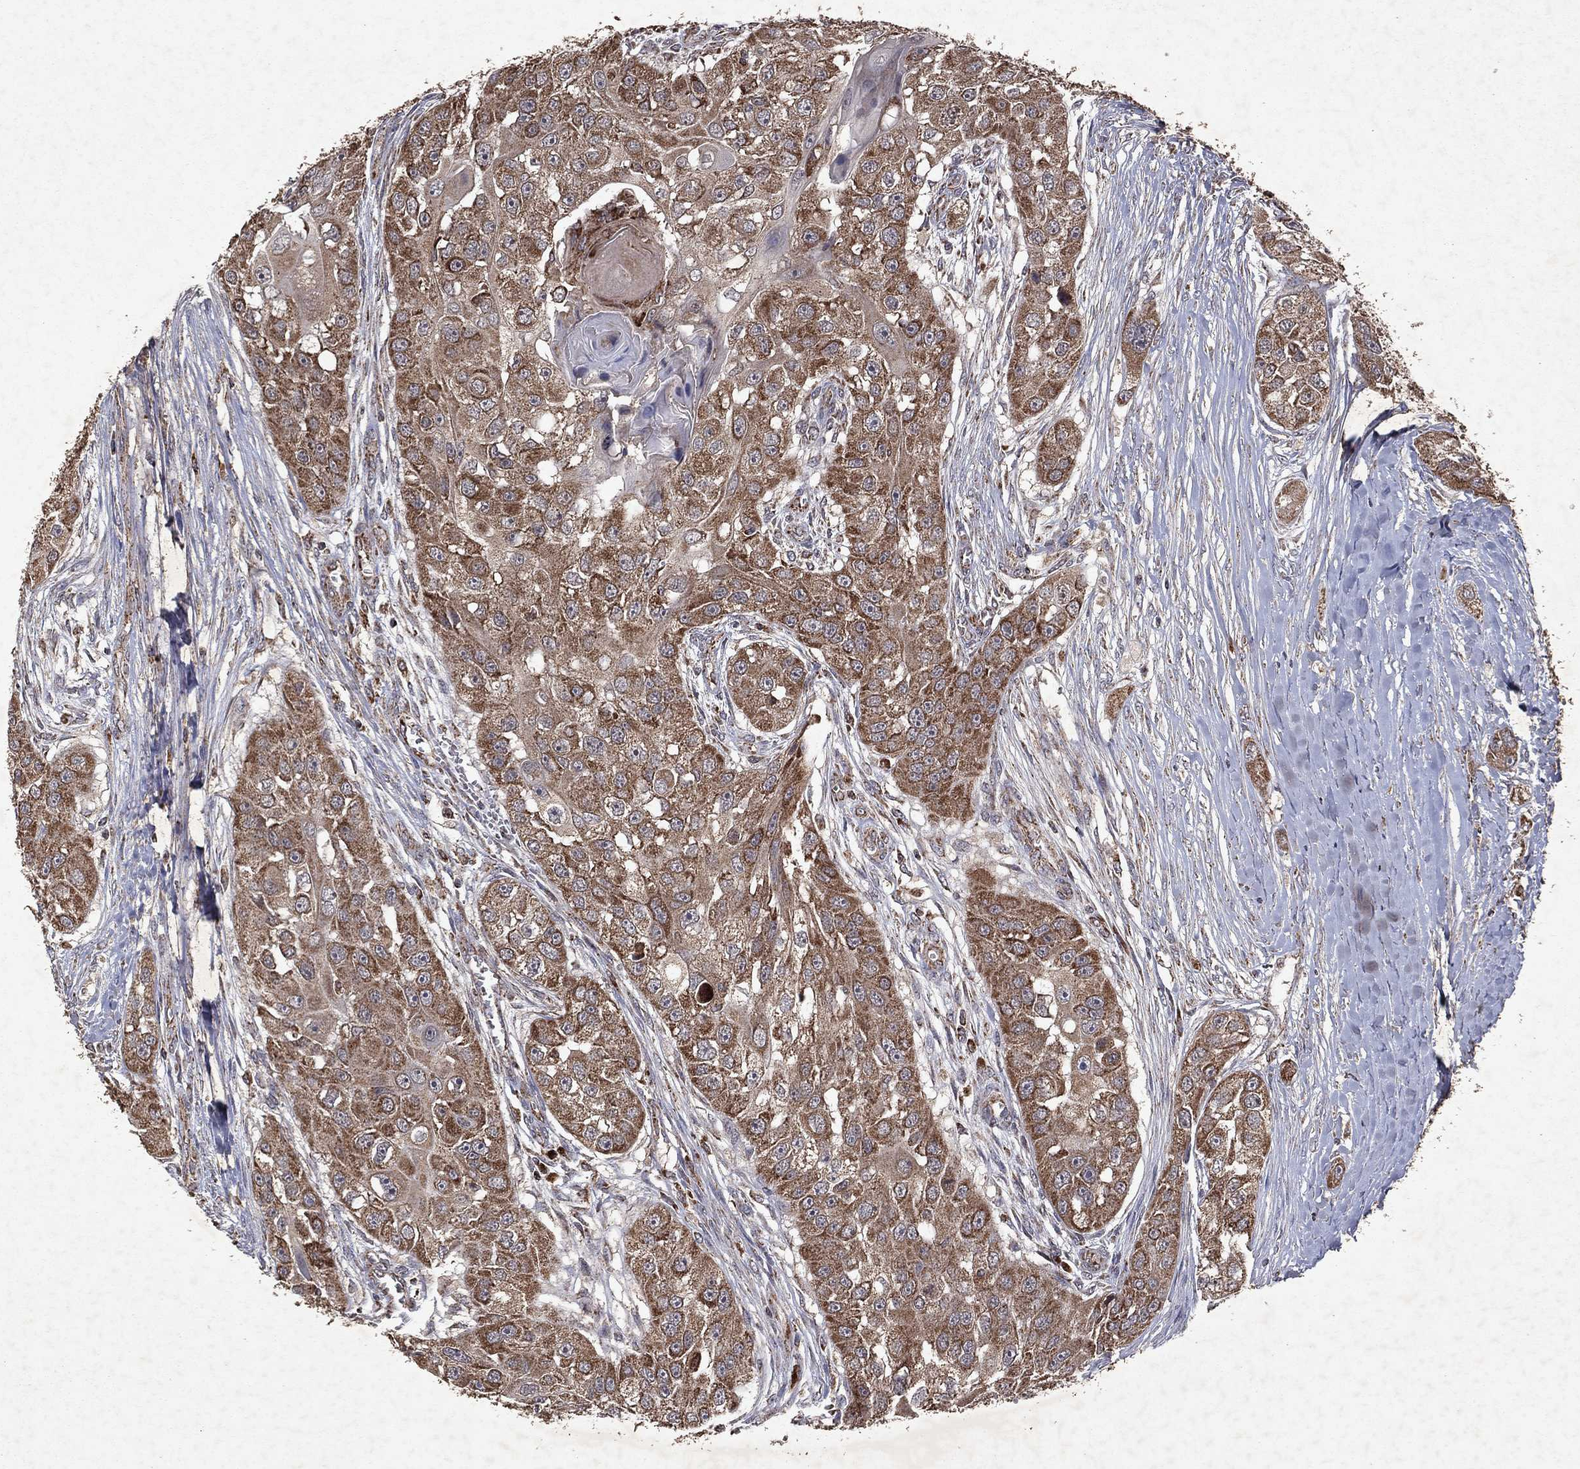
{"staining": {"intensity": "moderate", "quantity": ">75%", "location": "cytoplasmic/membranous"}, "tissue": "head and neck cancer", "cell_type": "Tumor cells", "image_type": "cancer", "snomed": [{"axis": "morphology", "description": "Normal tissue, NOS"}, {"axis": "morphology", "description": "Squamous cell carcinoma, NOS"}, {"axis": "topography", "description": "Skeletal muscle"}, {"axis": "topography", "description": "Head-Neck"}], "caption": "This is an image of immunohistochemistry (IHC) staining of head and neck cancer (squamous cell carcinoma), which shows moderate positivity in the cytoplasmic/membranous of tumor cells.", "gene": "PYROXD2", "patient": {"sex": "male", "age": 51}}